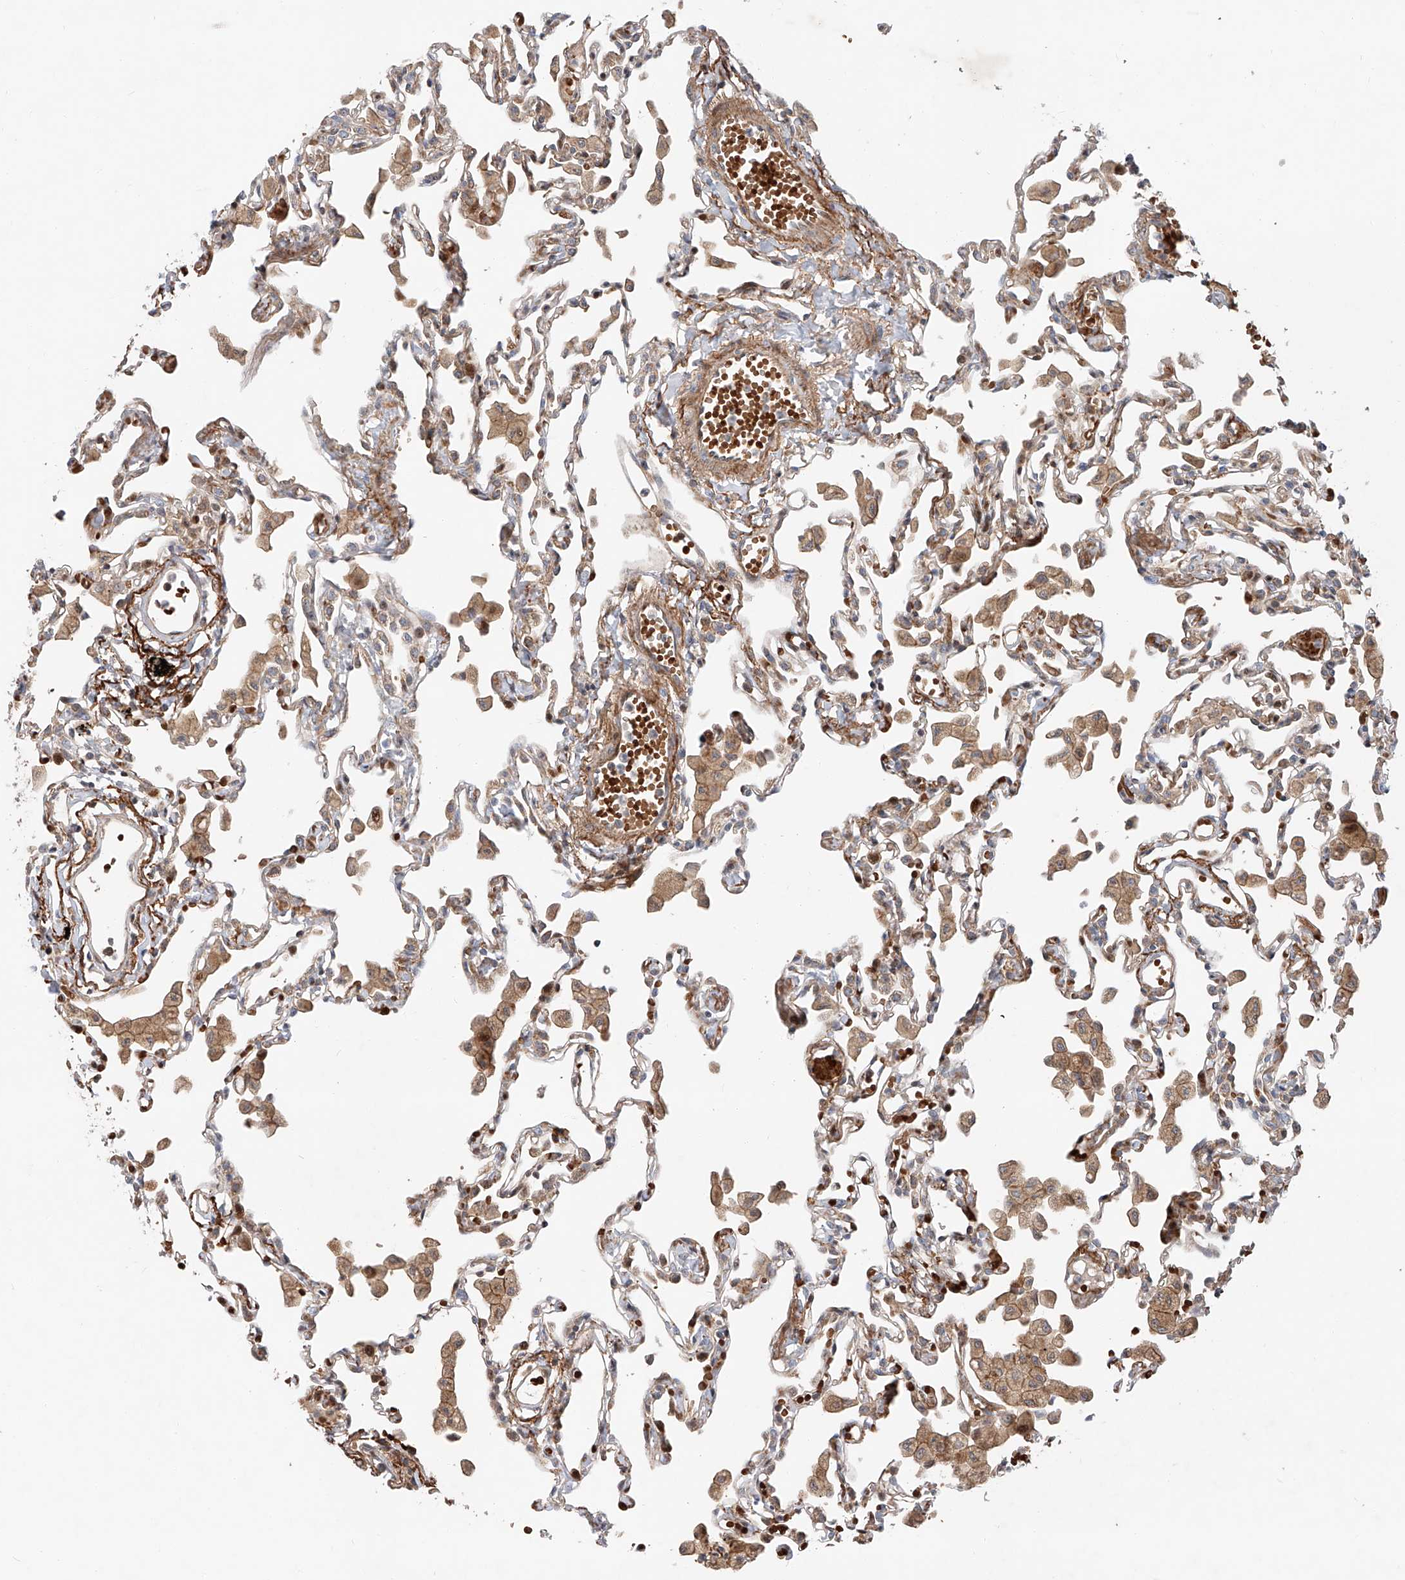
{"staining": {"intensity": "weak", "quantity": "25%-75%", "location": "cytoplasmic/membranous"}, "tissue": "lung", "cell_type": "Alveolar cells", "image_type": "normal", "snomed": [{"axis": "morphology", "description": "Normal tissue, NOS"}, {"axis": "topography", "description": "Bronchus"}, {"axis": "topography", "description": "Lung"}], "caption": "IHC histopathology image of benign lung stained for a protein (brown), which reveals low levels of weak cytoplasmic/membranous expression in approximately 25%-75% of alveolar cells.", "gene": "USF3", "patient": {"sex": "female", "age": 49}}